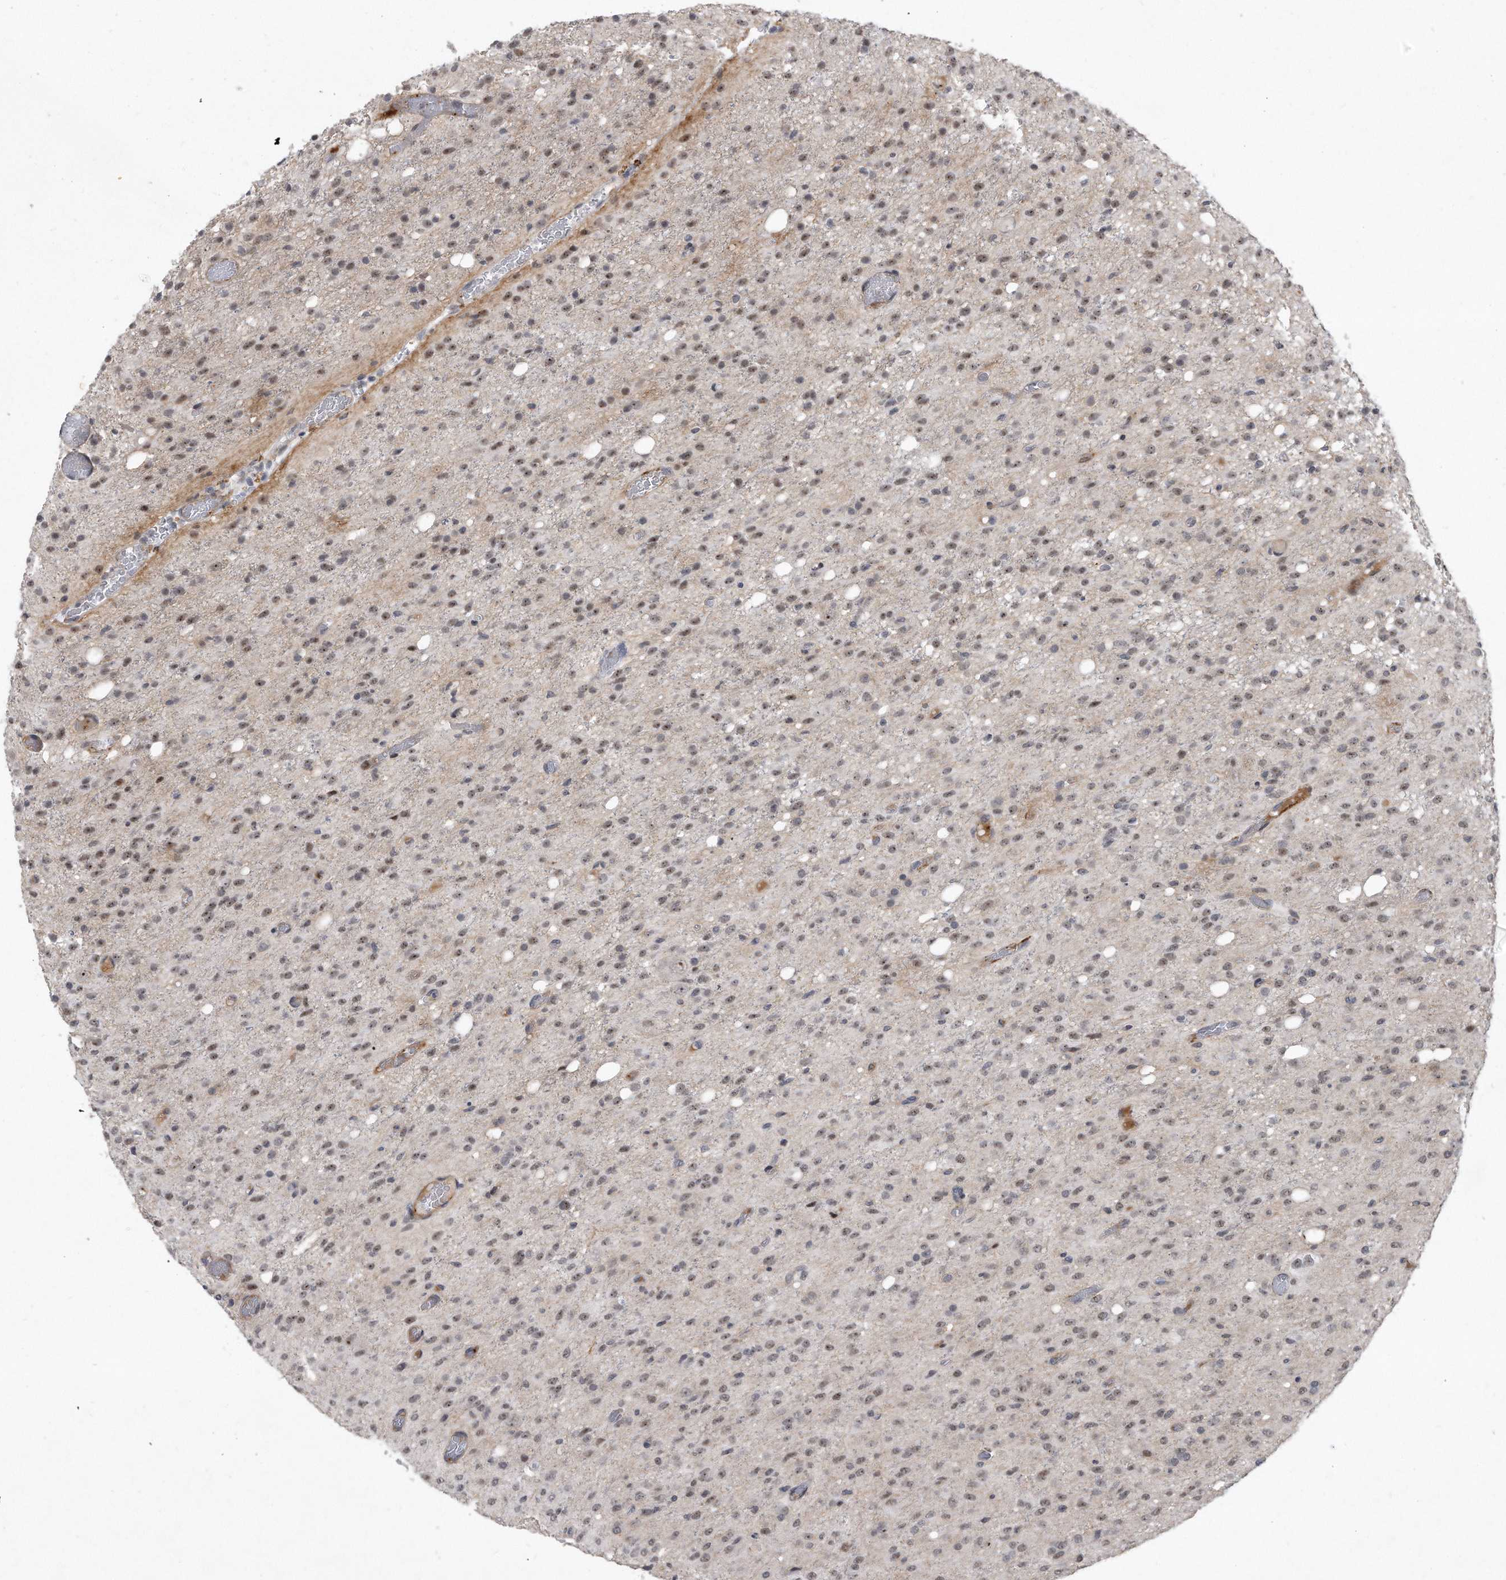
{"staining": {"intensity": "weak", "quantity": "<25%", "location": "nuclear"}, "tissue": "glioma", "cell_type": "Tumor cells", "image_type": "cancer", "snomed": [{"axis": "morphology", "description": "Glioma, malignant, High grade"}, {"axis": "topography", "description": "Brain"}], "caption": "Protein analysis of glioma demonstrates no significant positivity in tumor cells.", "gene": "PGBD2", "patient": {"sex": "female", "age": 59}}